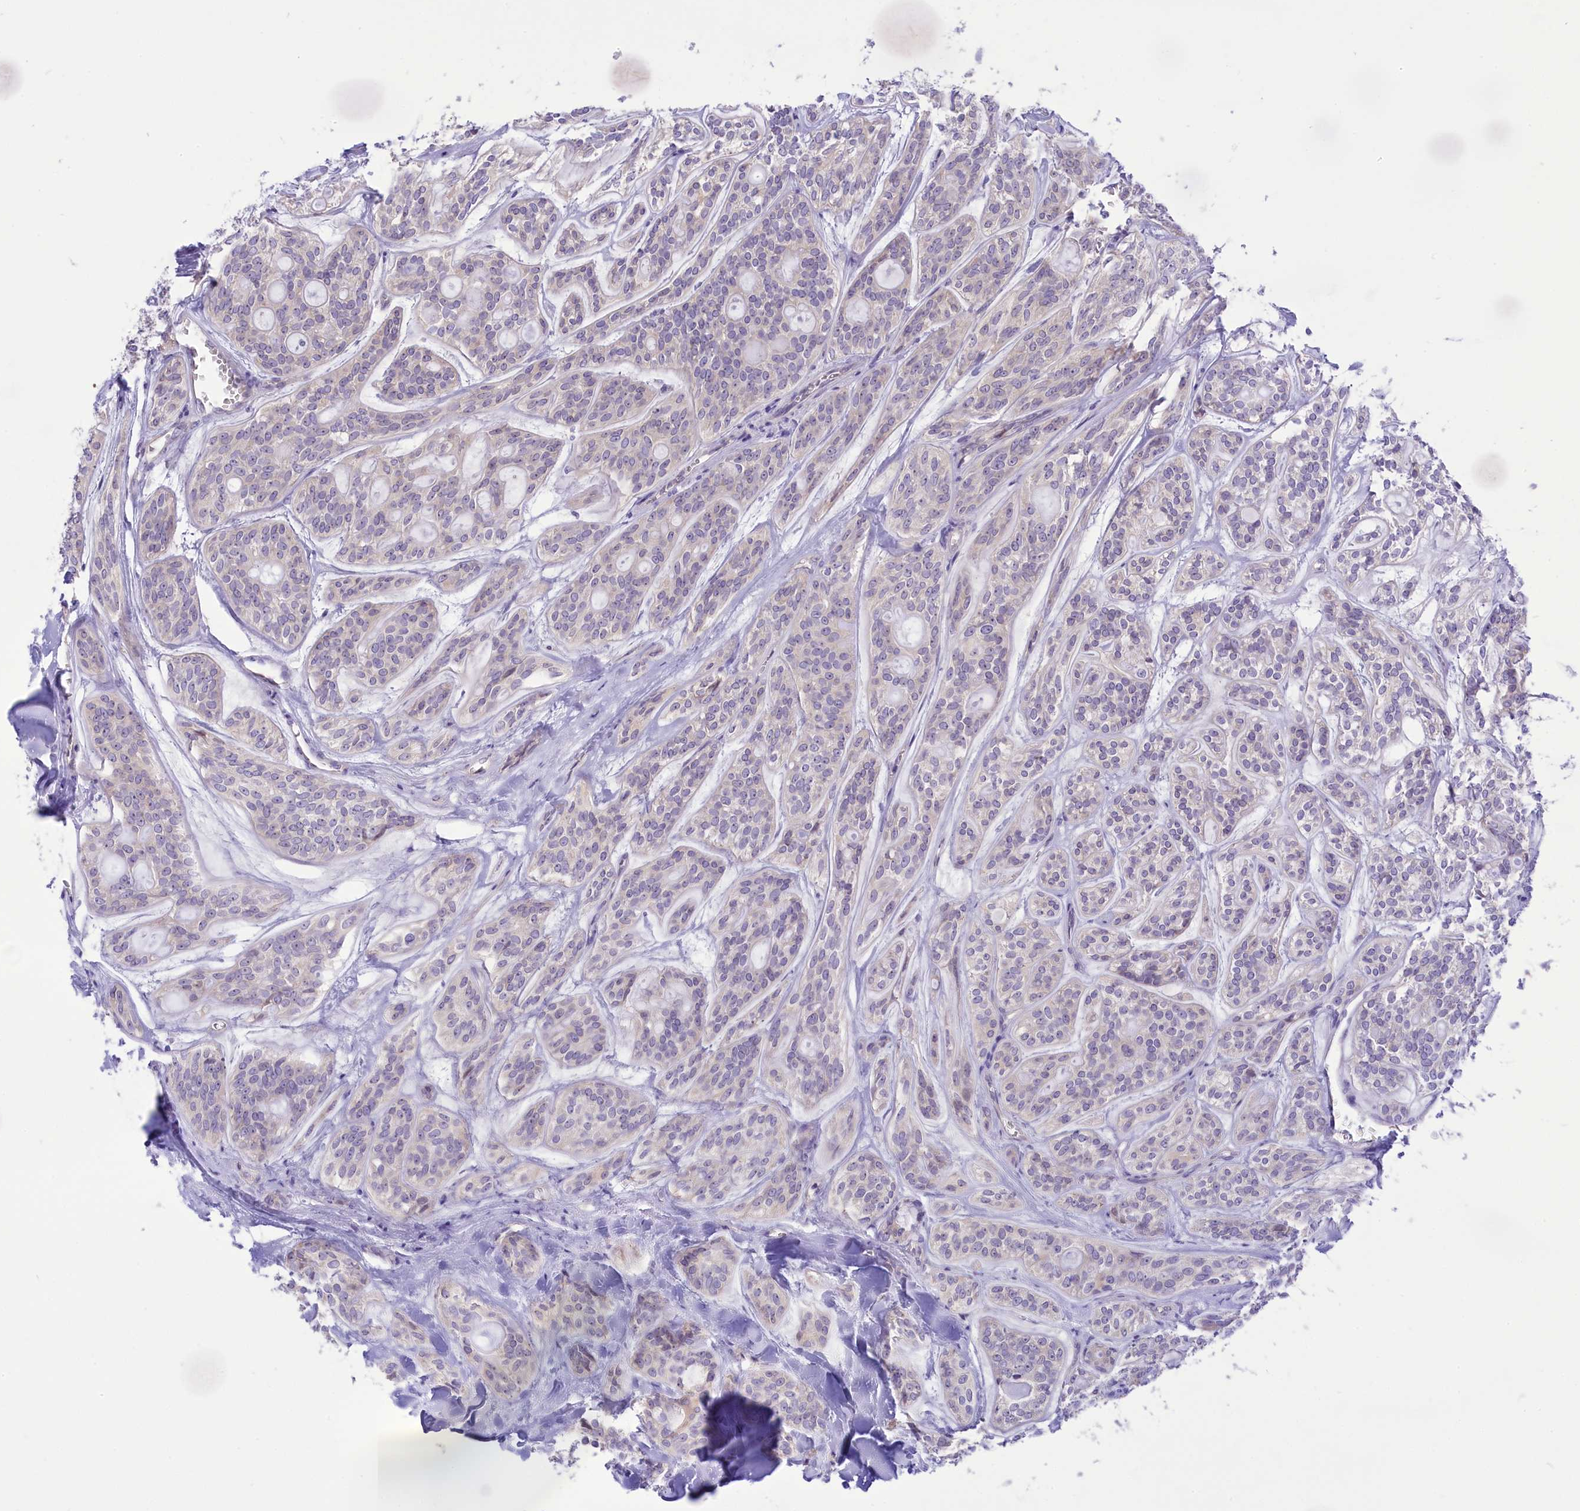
{"staining": {"intensity": "negative", "quantity": "none", "location": "none"}, "tissue": "head and neck cancer", "cell_type": "Tumor cells", "image_type": "cancer", "snomed": [{"axis": "morphology", "description": "Adenocarcinoma, NOS"}, {"axis": "topography", "description": "Head-Neck"}], "caption": "An immunohistochemistry (IHC) histopathology image of head and neck adenocarcinoma is shown. There is no staining in tumor cells of head and neck adenocarcinoma.", "gene": "DCAF16", "patient": {"sex": "male", "age": 66}}